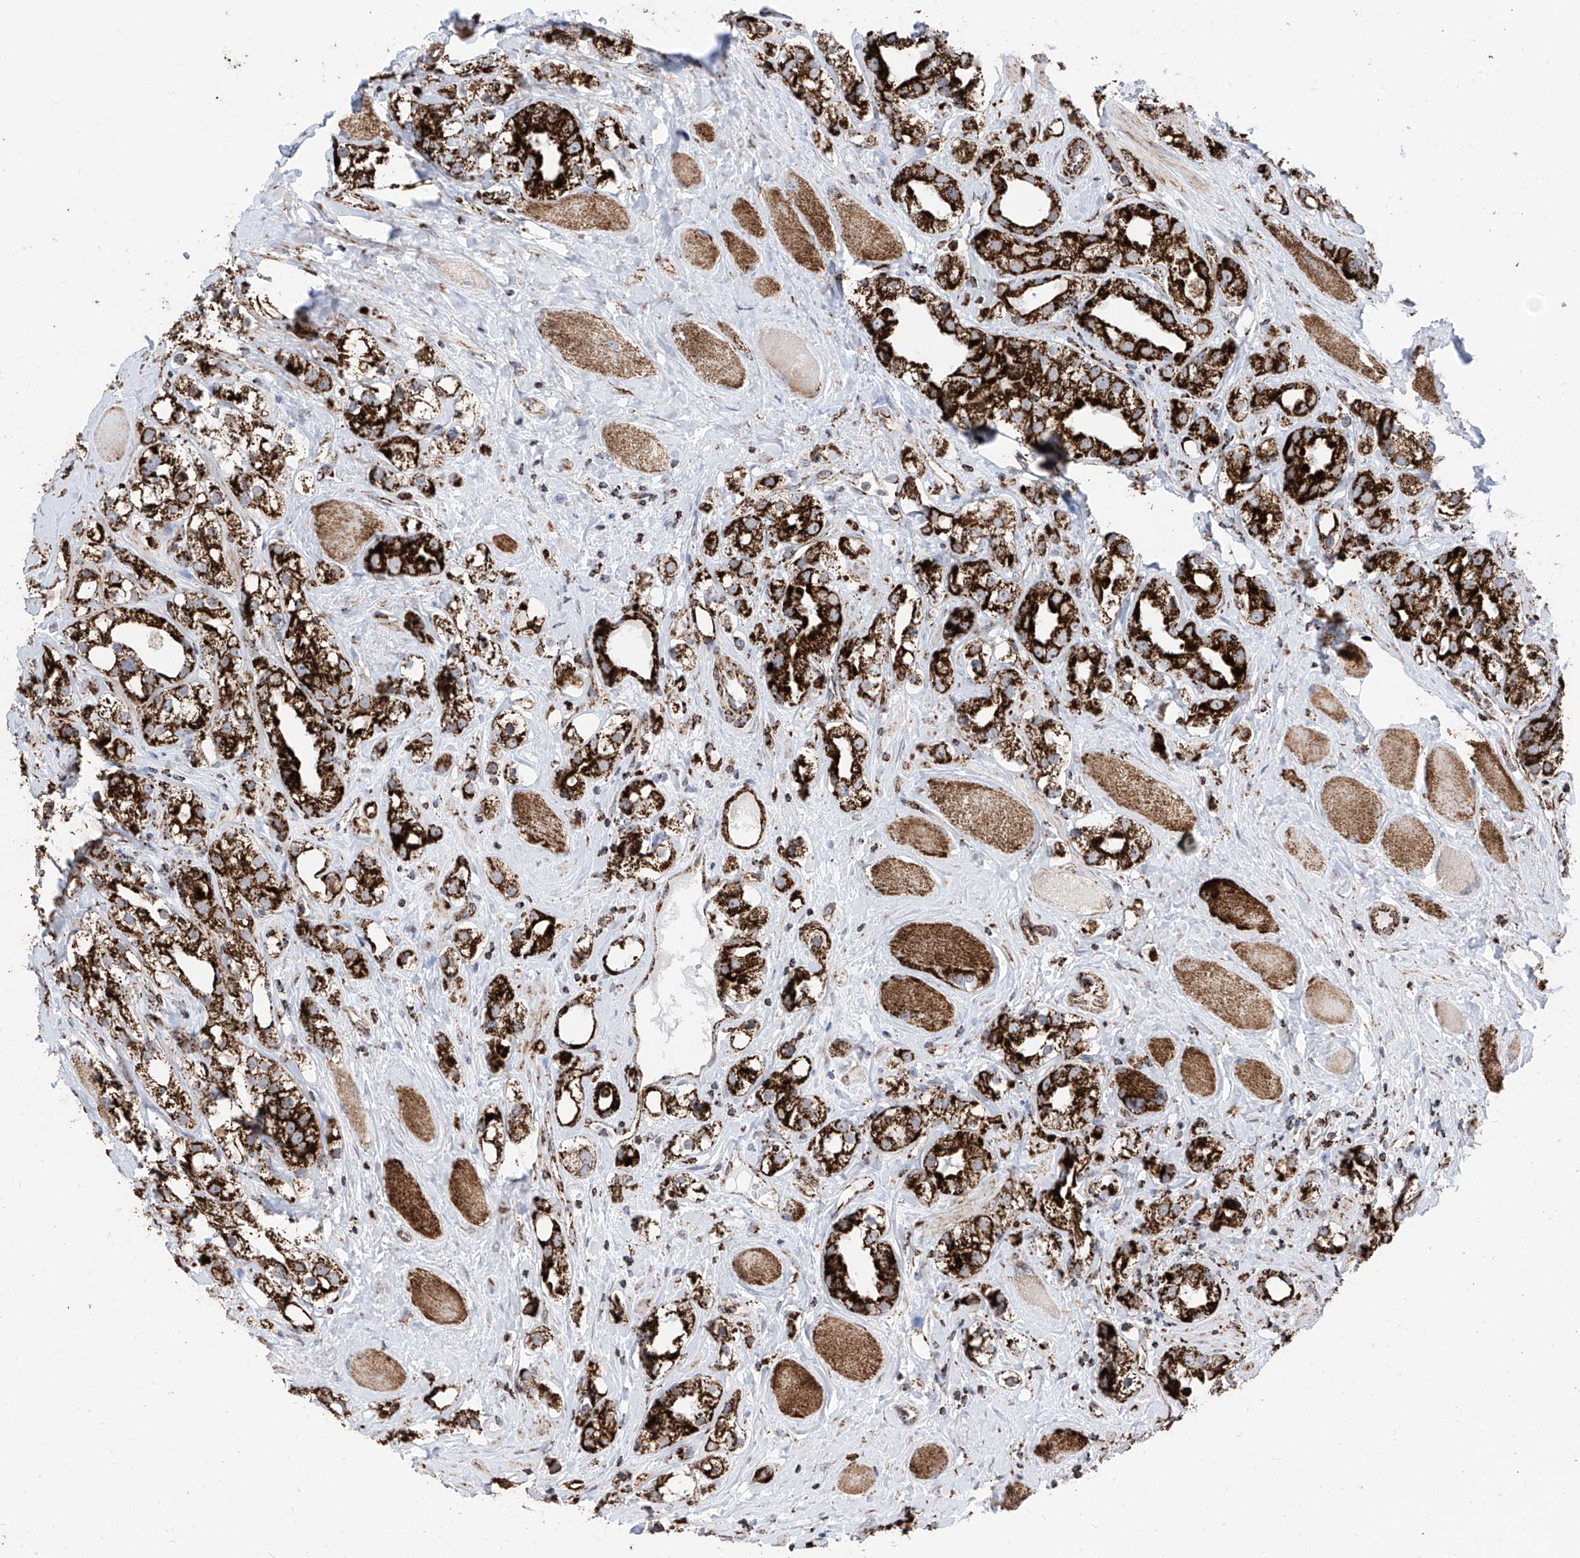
{"staining": {"intensity": "strong", "quantity": ">75%", "location": "cytoplasmic/membranous"}, "tissue": "prostate cancer", "cell_type": "Tumor cells", "image_type": "cancer", "snomed": [{"axis": "morphology", "description": "Adenocarcinoma, NOS"}, {"axis": "topography", "description": "Prostate"}], "caption": "Immunohistochemical staining of adenocarcinoma (prostate) exhibits high levels of strong cytoplasmic/membranous protein staining in approximately >75% of tumor cells. (DAB = brown stain, brightfield microscopy at high magnification).", "gene": "COX5B", "patient": {"sex": "male", "age": 79}}